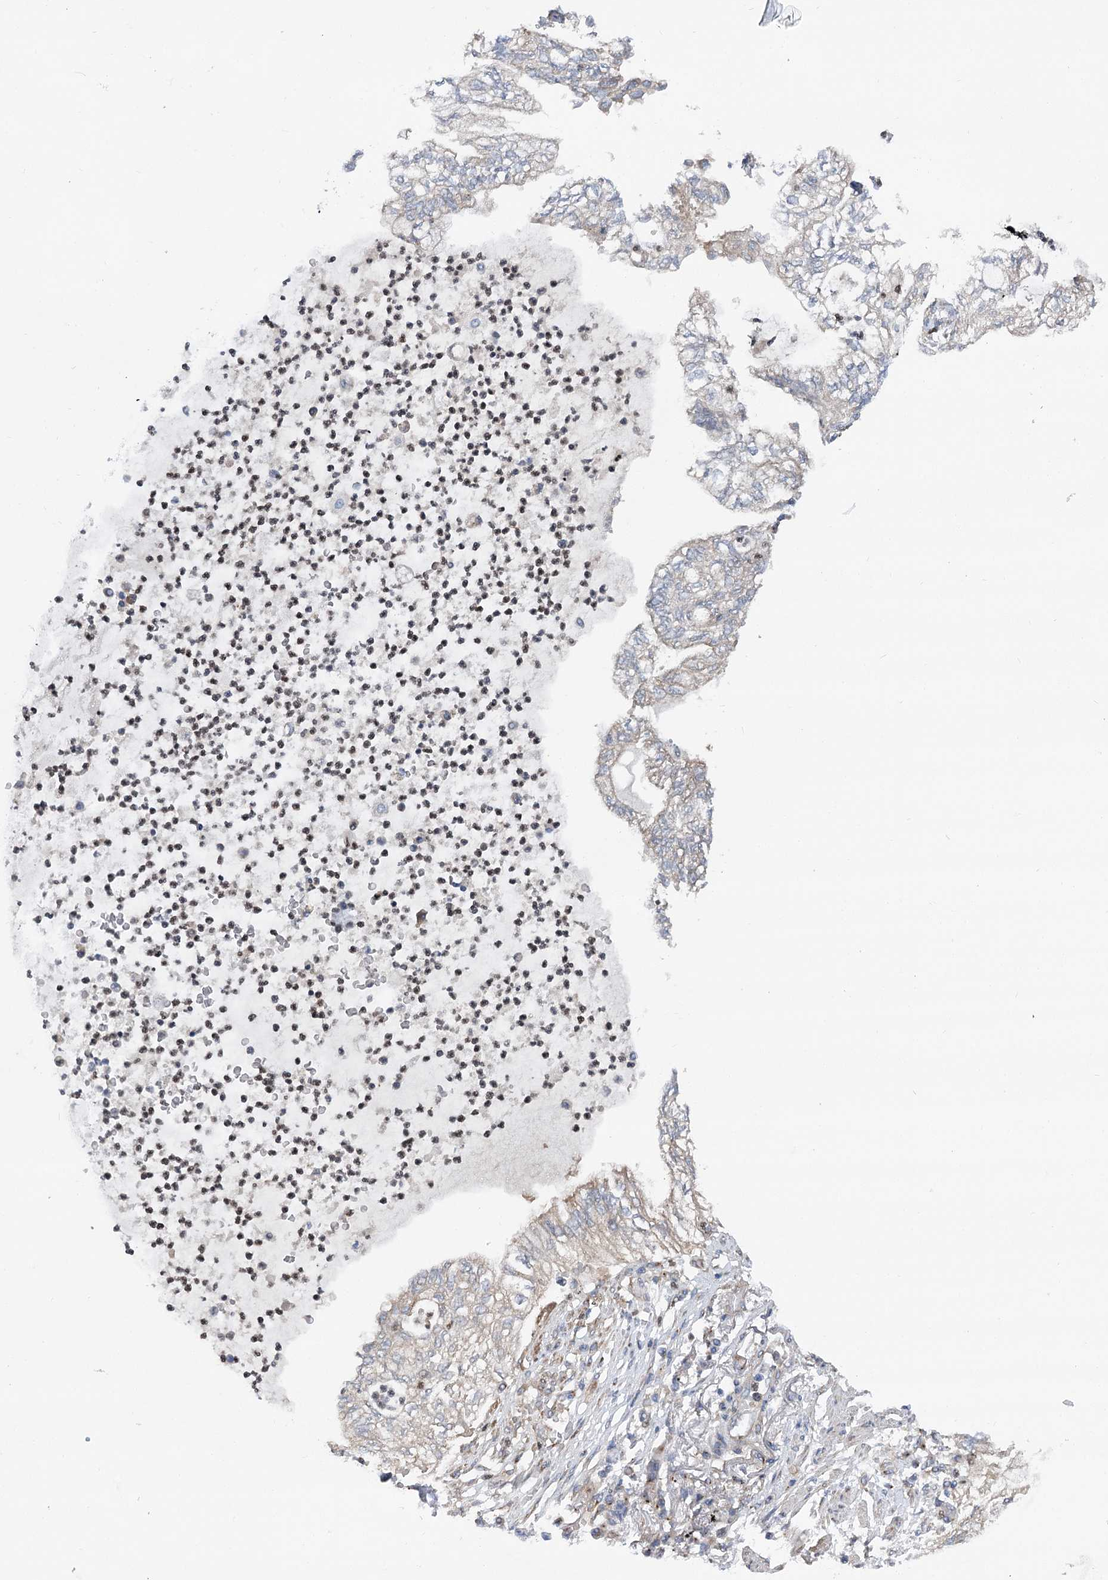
{"staining": {"intensity": "negative", "quantity": "none", "location": "none"}, "tissue": "lung cancer", "cell_type": "Tumor cells", "image_type": "cancer", "snomed": [{"axis": "morphology", "description": "Adenocarcinoma, NOS"}, {"axis": "topography", "description": "Lung"}], "caption": "Image shows no significant protein staining in tumor cells of lung adenocarcinoma. Brightfield microscopy of IHC stained with DAB (brown) and hematoxylin (blue), captured at high magnification.", "gene": "SCN11A", "patient": {"sex": "female", "age": 70}}